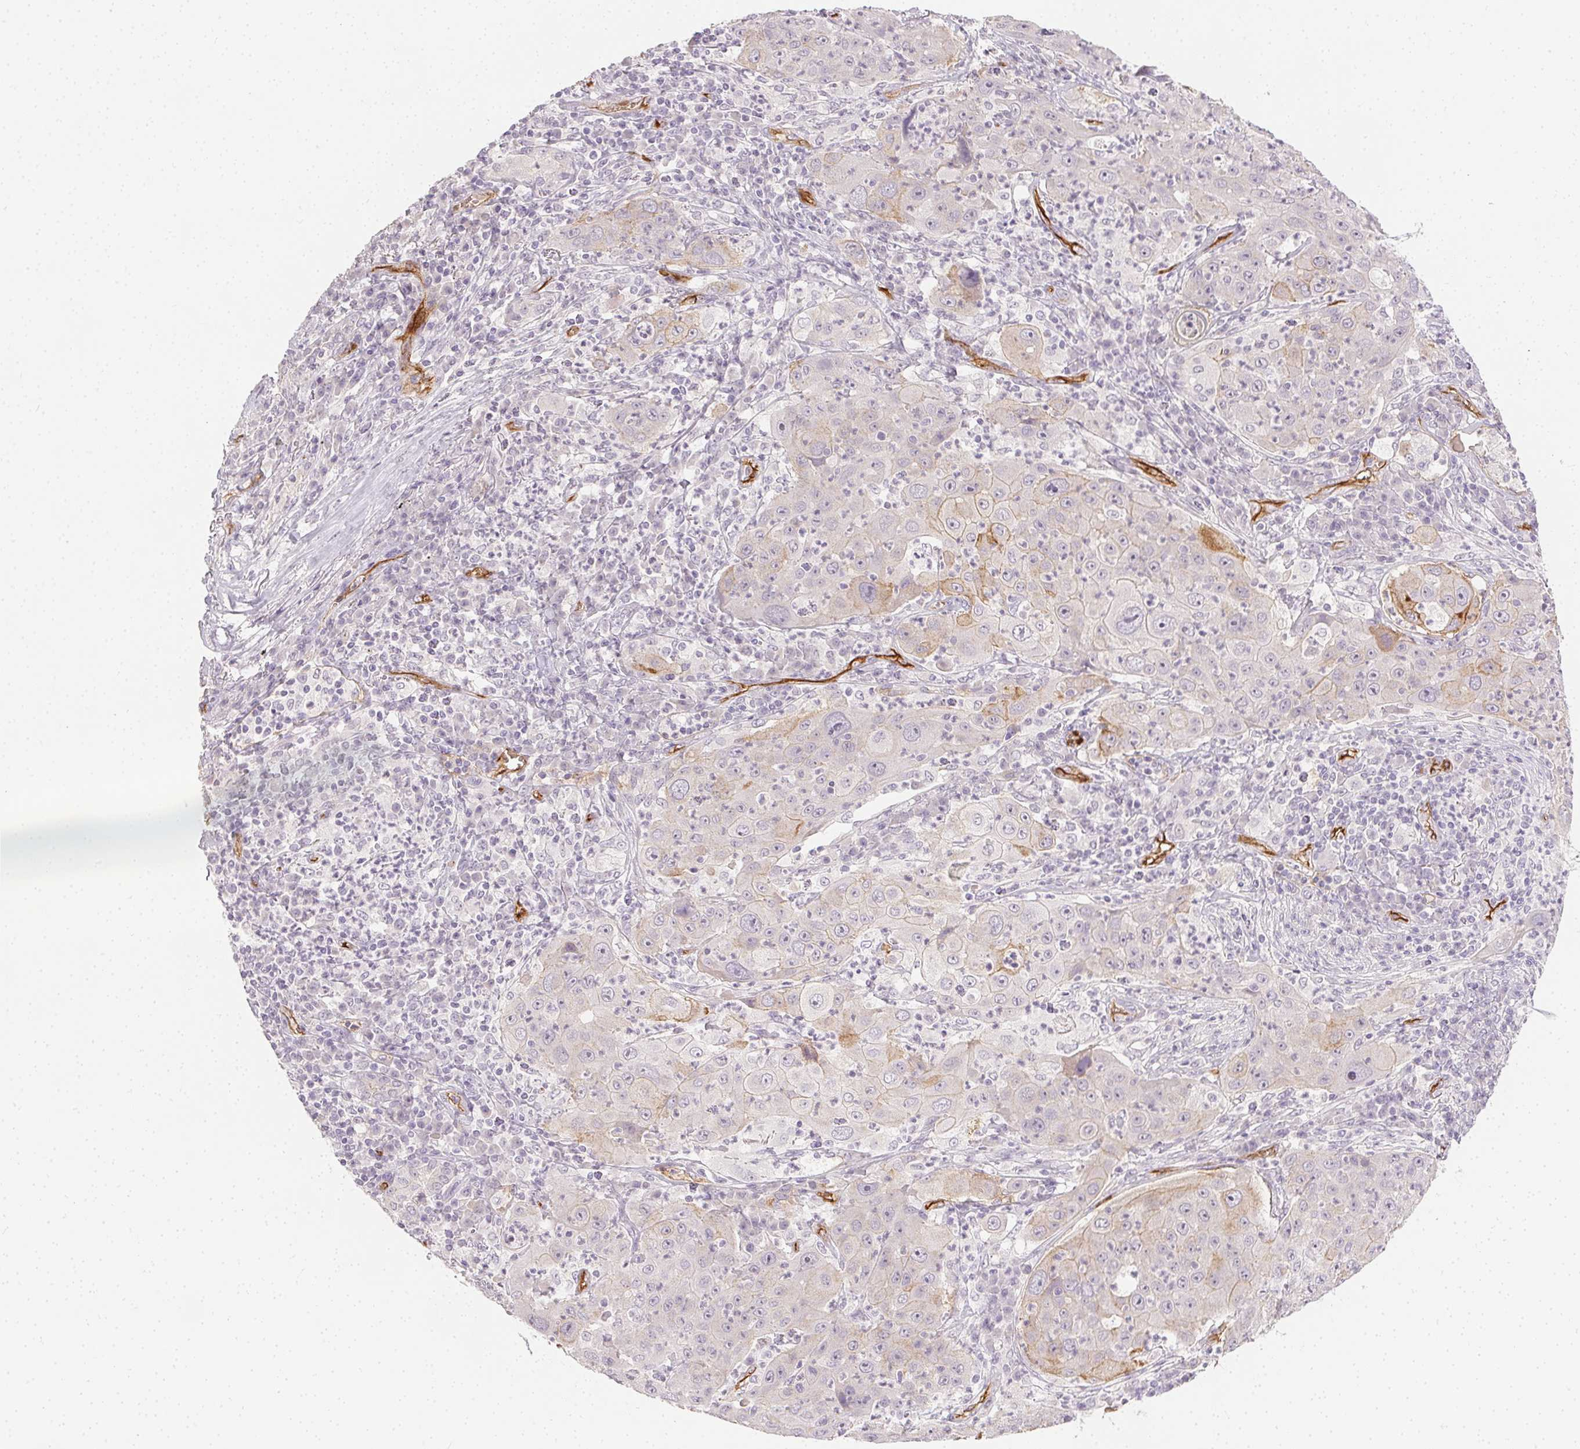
{"staining": {"intensity": "negative", "quantity": "none", "location": "none"}, "tissue": "lung cancer", "cell_type": "Tumor cells", "image_type": "cancer", "snomed": [{"axis": "morphology", "description": "Squamous cell carcinoma, NOS"}, {"axis": "topography", "description": "Lung"}], "caption": "A high-resolution histopathology image shows IHC staining of squamous cell carcinoma (lung), which demonstrates no significant staining in tumor cells. (DAB IHC with hematoxylin counter stain).", "gene": "PODXL", "patient": {"sex": "female", "age": 59}}